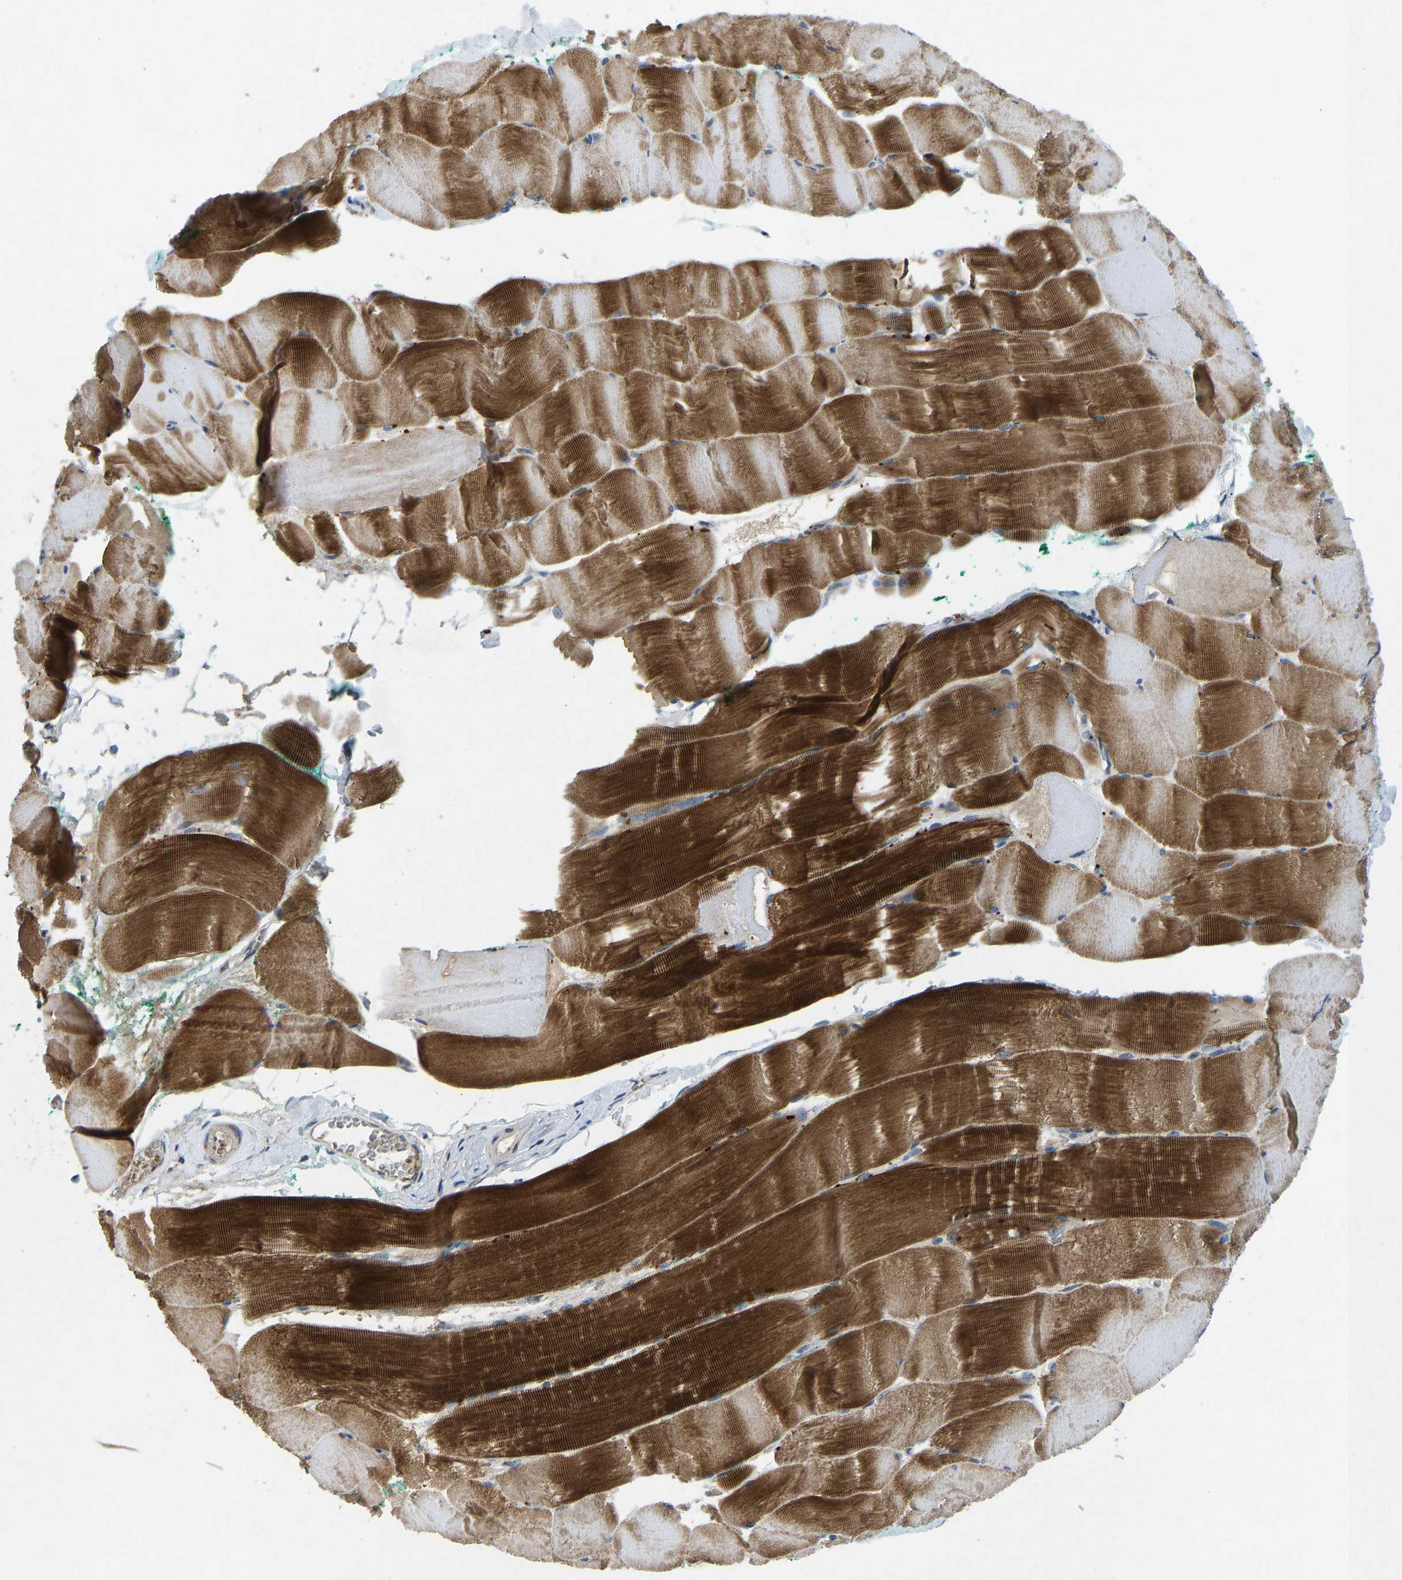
{"staining": {"intensity": "strong", "quantity": ">75%", "location": "cytoplasmic/membranous"}, "tissue": "skeletal muscle", "cell_type": "Myocytes", "image_type": "normal", "snomed": [{"axis": "morphology", "description": "Normal tissue, NOS"}, {"axis": "morphology", "description": "Squamous cell carcinoma, NOS"}, {"axis": "topography", "description": "Skeletal muscle"}], "caption": "Myocytes demonstrate high levels of strong cytoplasmic/membranous expression in approximately >75% of cells in benign human skeletal muscle. (brown staining indicates protein expression, while blue staining denotes nuclei).", "gene": "PDE7A", "patient": {"sex": "male", "age": 51}}